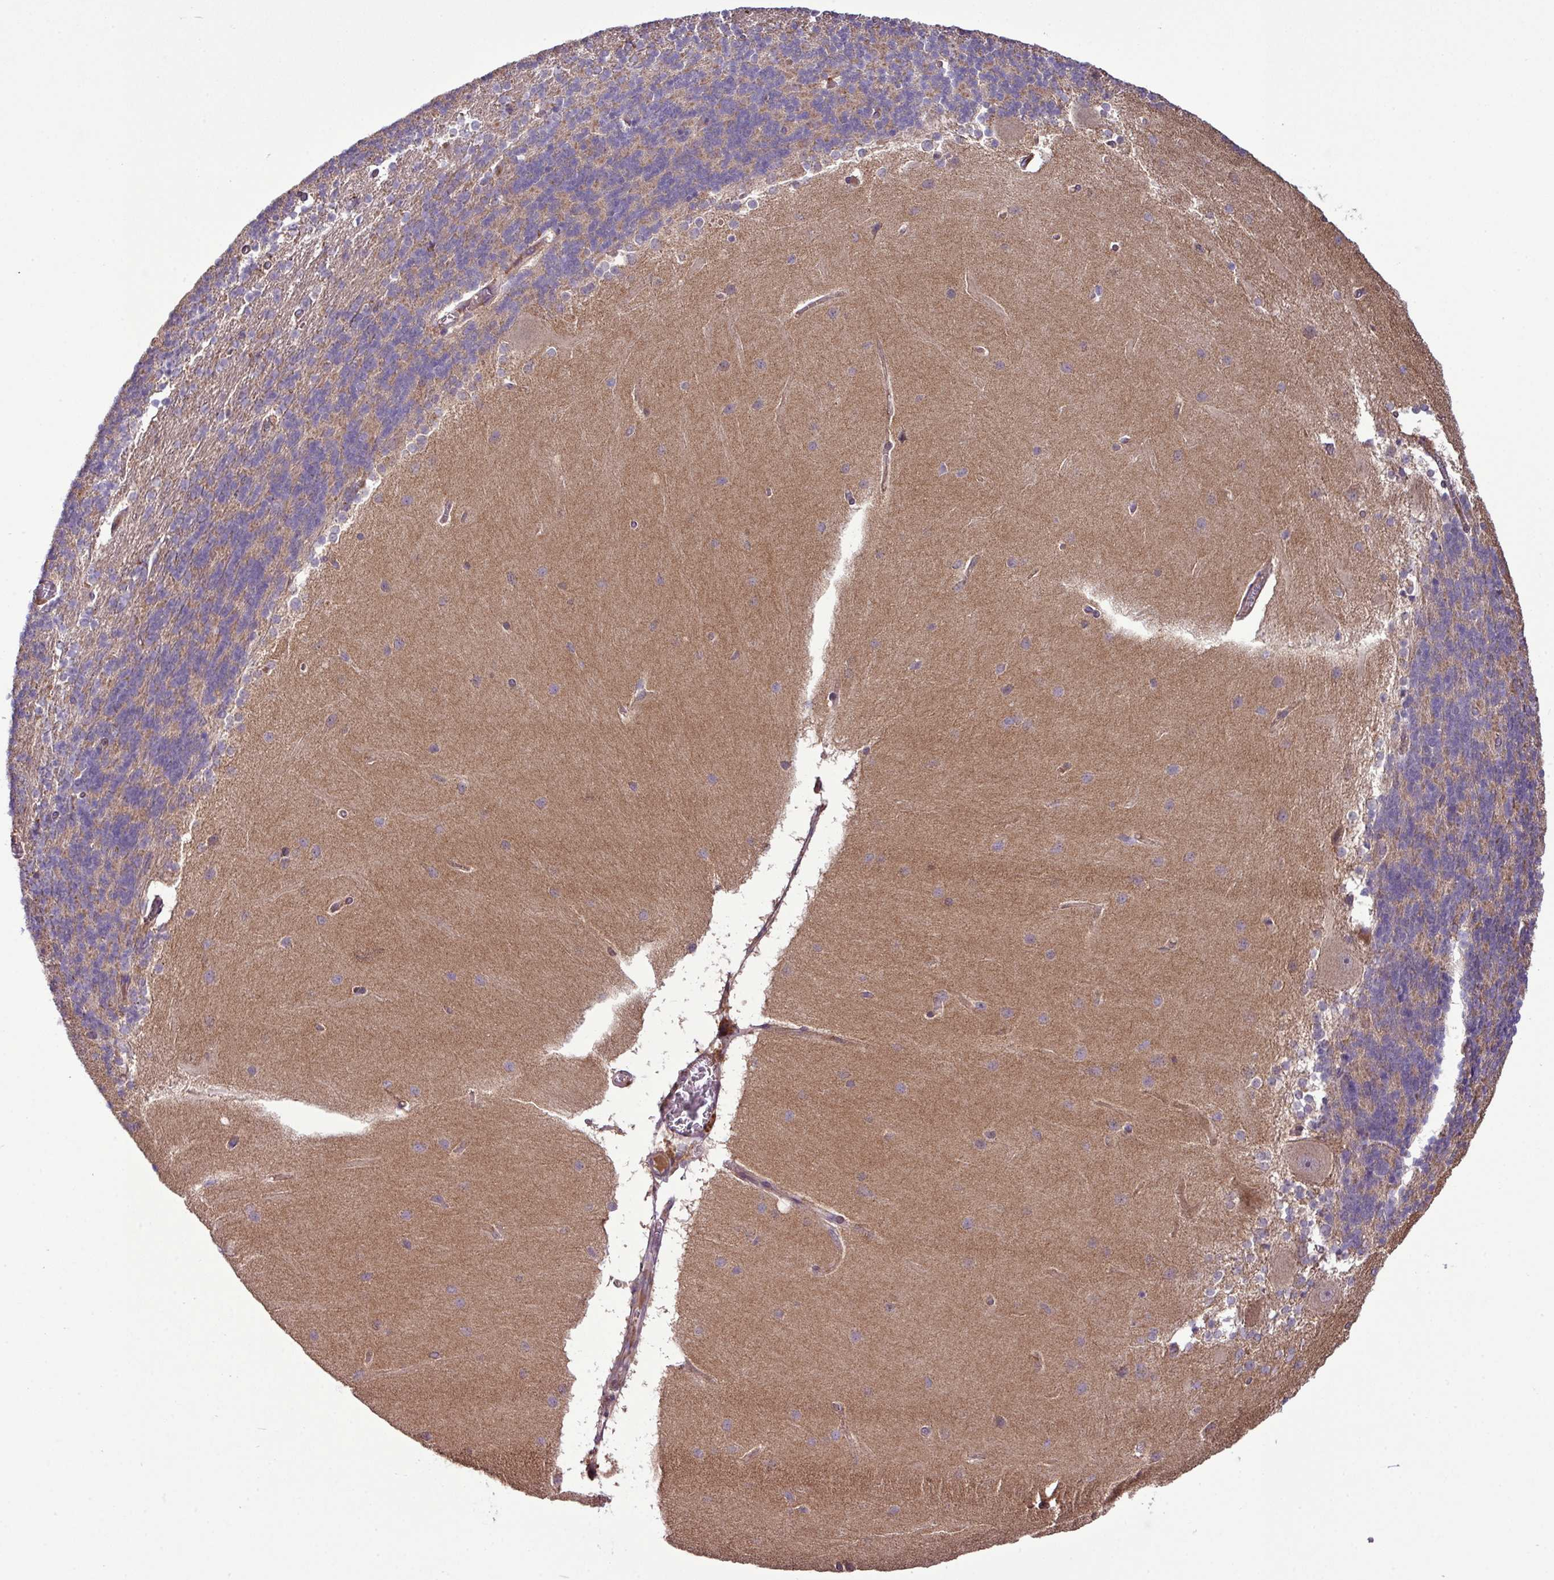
{"staining": {"intensity": "weak", "quantity": "25%-75%", "location": "cytoplasmic/membranous"}, "tissue": "cerebellum", "cell_type": "Cells in granular layer", "image_type": "normal", "snomed": [{"axis": "morphology", "description": "Normal tissue, NOS"}, {"axis": "topography", "description": "Cerebellum"}], "caption": "Immunohistochemistry staining of unremarkable cerebellum, which displays low levels of weak cytoplasmic/membranous staining in approximately 25%-75% of cells in granular layer indicating weak cytoplasmic/membranous protein staining. The staining was performed using DAB (brown) for protein detection and nuclei were counterstained in hematoxylin (blue).", "gene": "XIAP", "patient": {"sex": "female", "age": 54}}